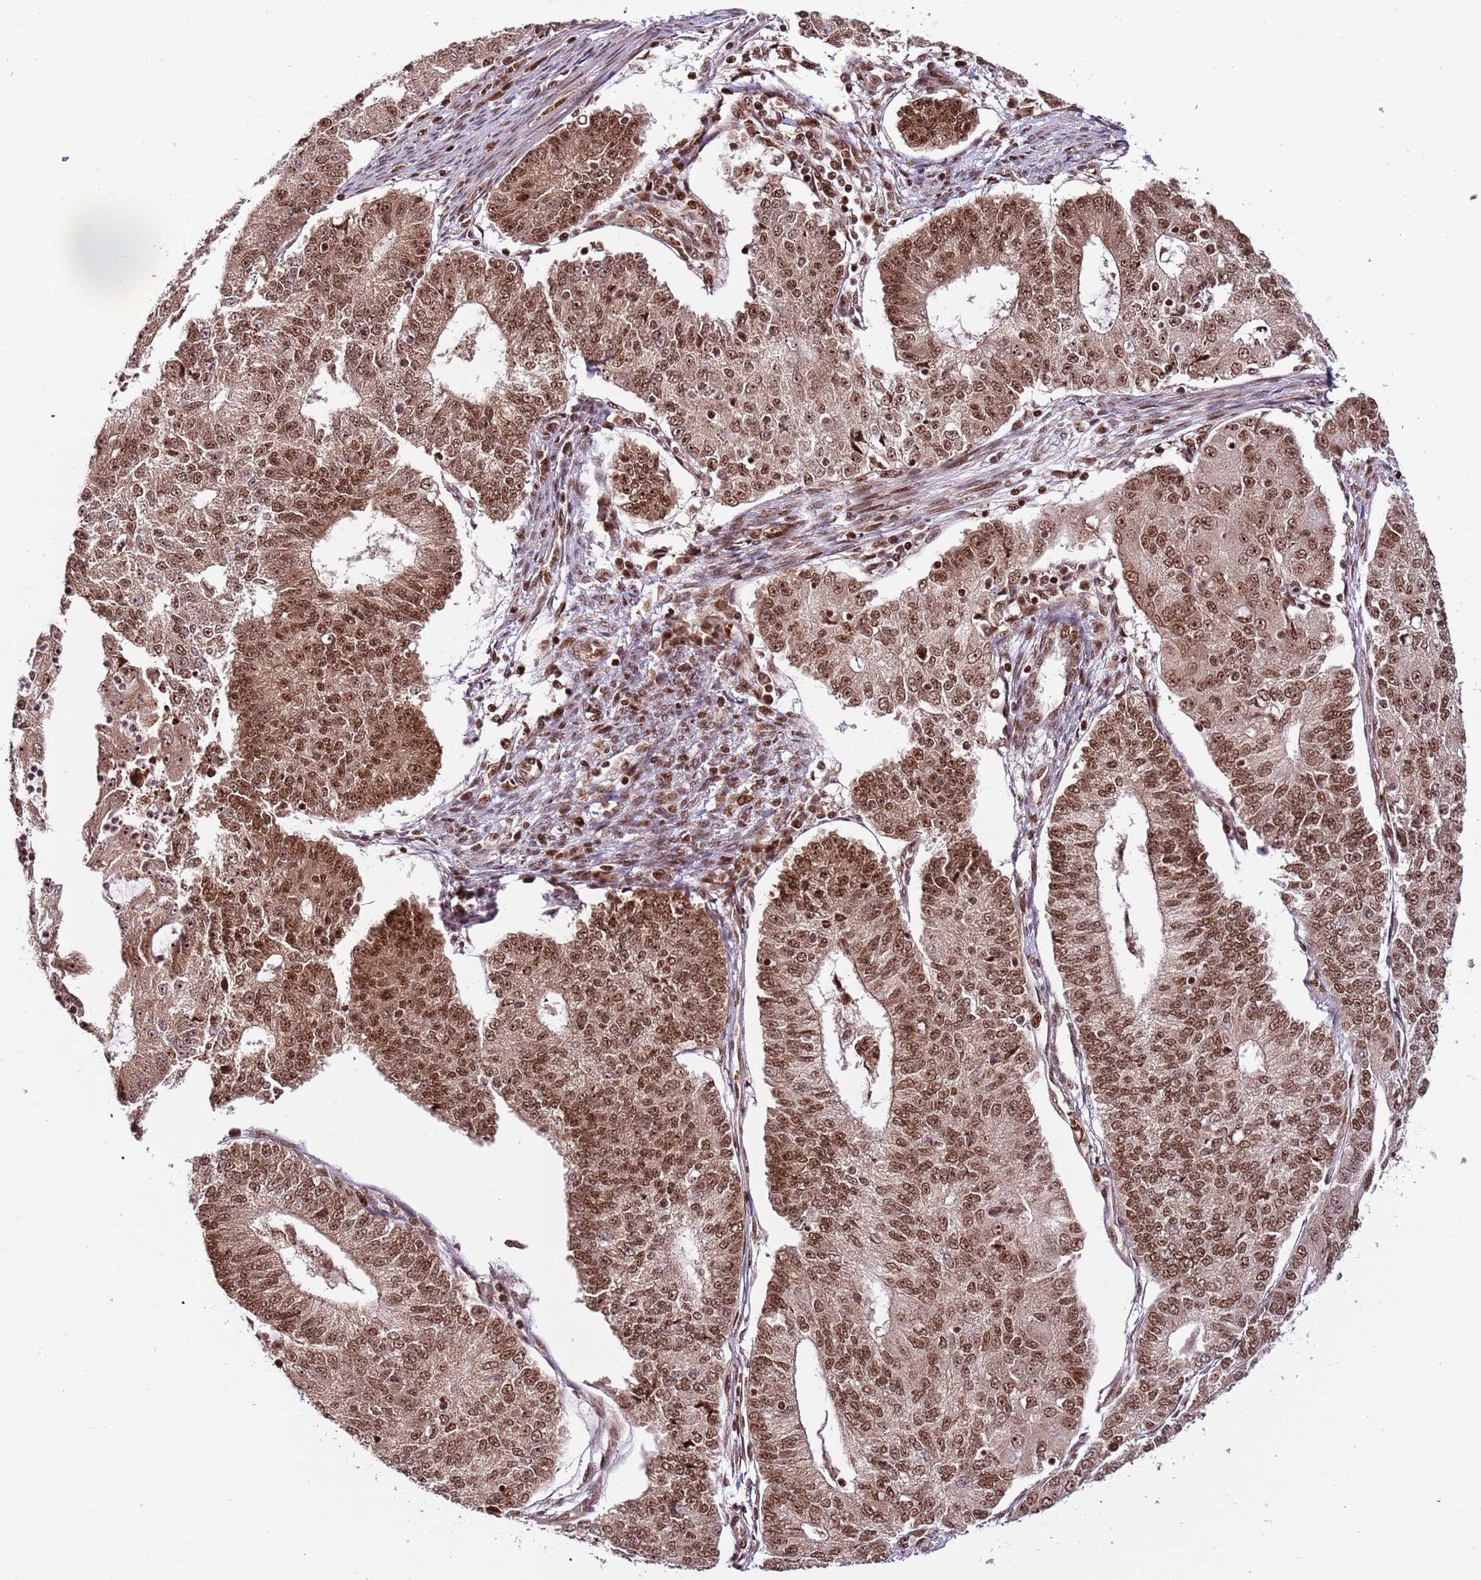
{"staining": {"intensity": "moderate", "quantity": ">75%", "location": "nuclear"}, "tissue": "endometrial cancer", "cell_type": "Tumor cells", "image_type": "cancer", "snomed": [{"axis": "morphology", "description": "Adenocarcinoma, NOS"}, {"axis": "topography", "description": "Endometrium"}], "caption": "A medium amount of moderate nuclear expression is identified in about >75% of tumor cells in endometrial cancer tissue. (DAB (3,3'-diaminobenzidine) = brown stain, brightfield microscopy at high magnification).", "gene": "RIF1", "patient": {"sex": "female", "age": 56}}